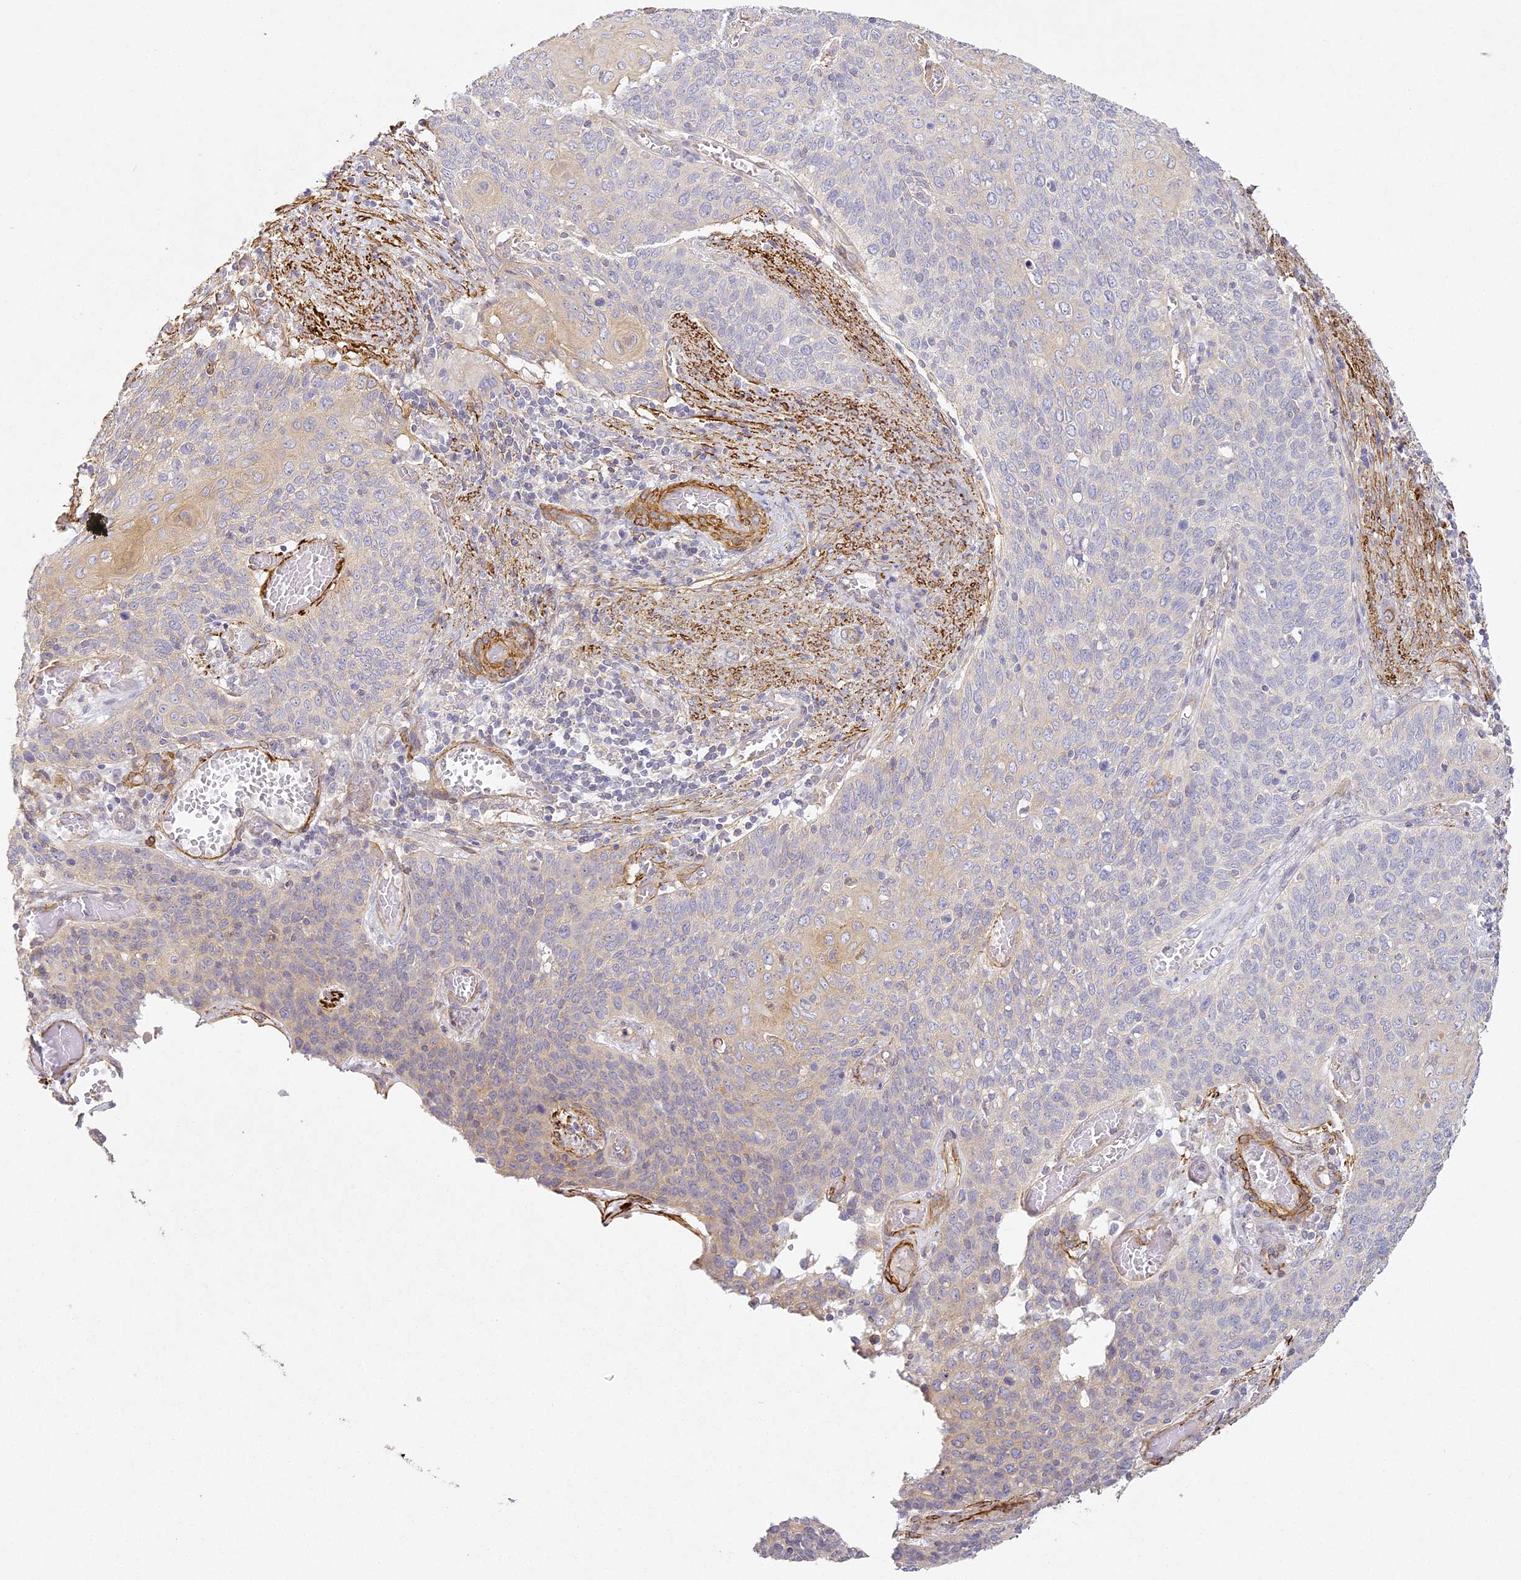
{"staining": {"intensity": "weak", "quantity": "<25%", "location": "cytoplasmic/membranous"}, "tissue": "cervical cancer", "cell_type": "Tumor cells", "image_type": "cancer", "snomed": [{"axis": "morphology", "description": "Squamous cell carcinoma, NOS"}, {"axis": "topography", "description": "Cervix"}], "caption": "Protein analysis of squamous cell carcinoma (cervical) shows no significant expression in tumor cells.", "gene": "MED28", "patient": {"sex": "female", "age": 39}}